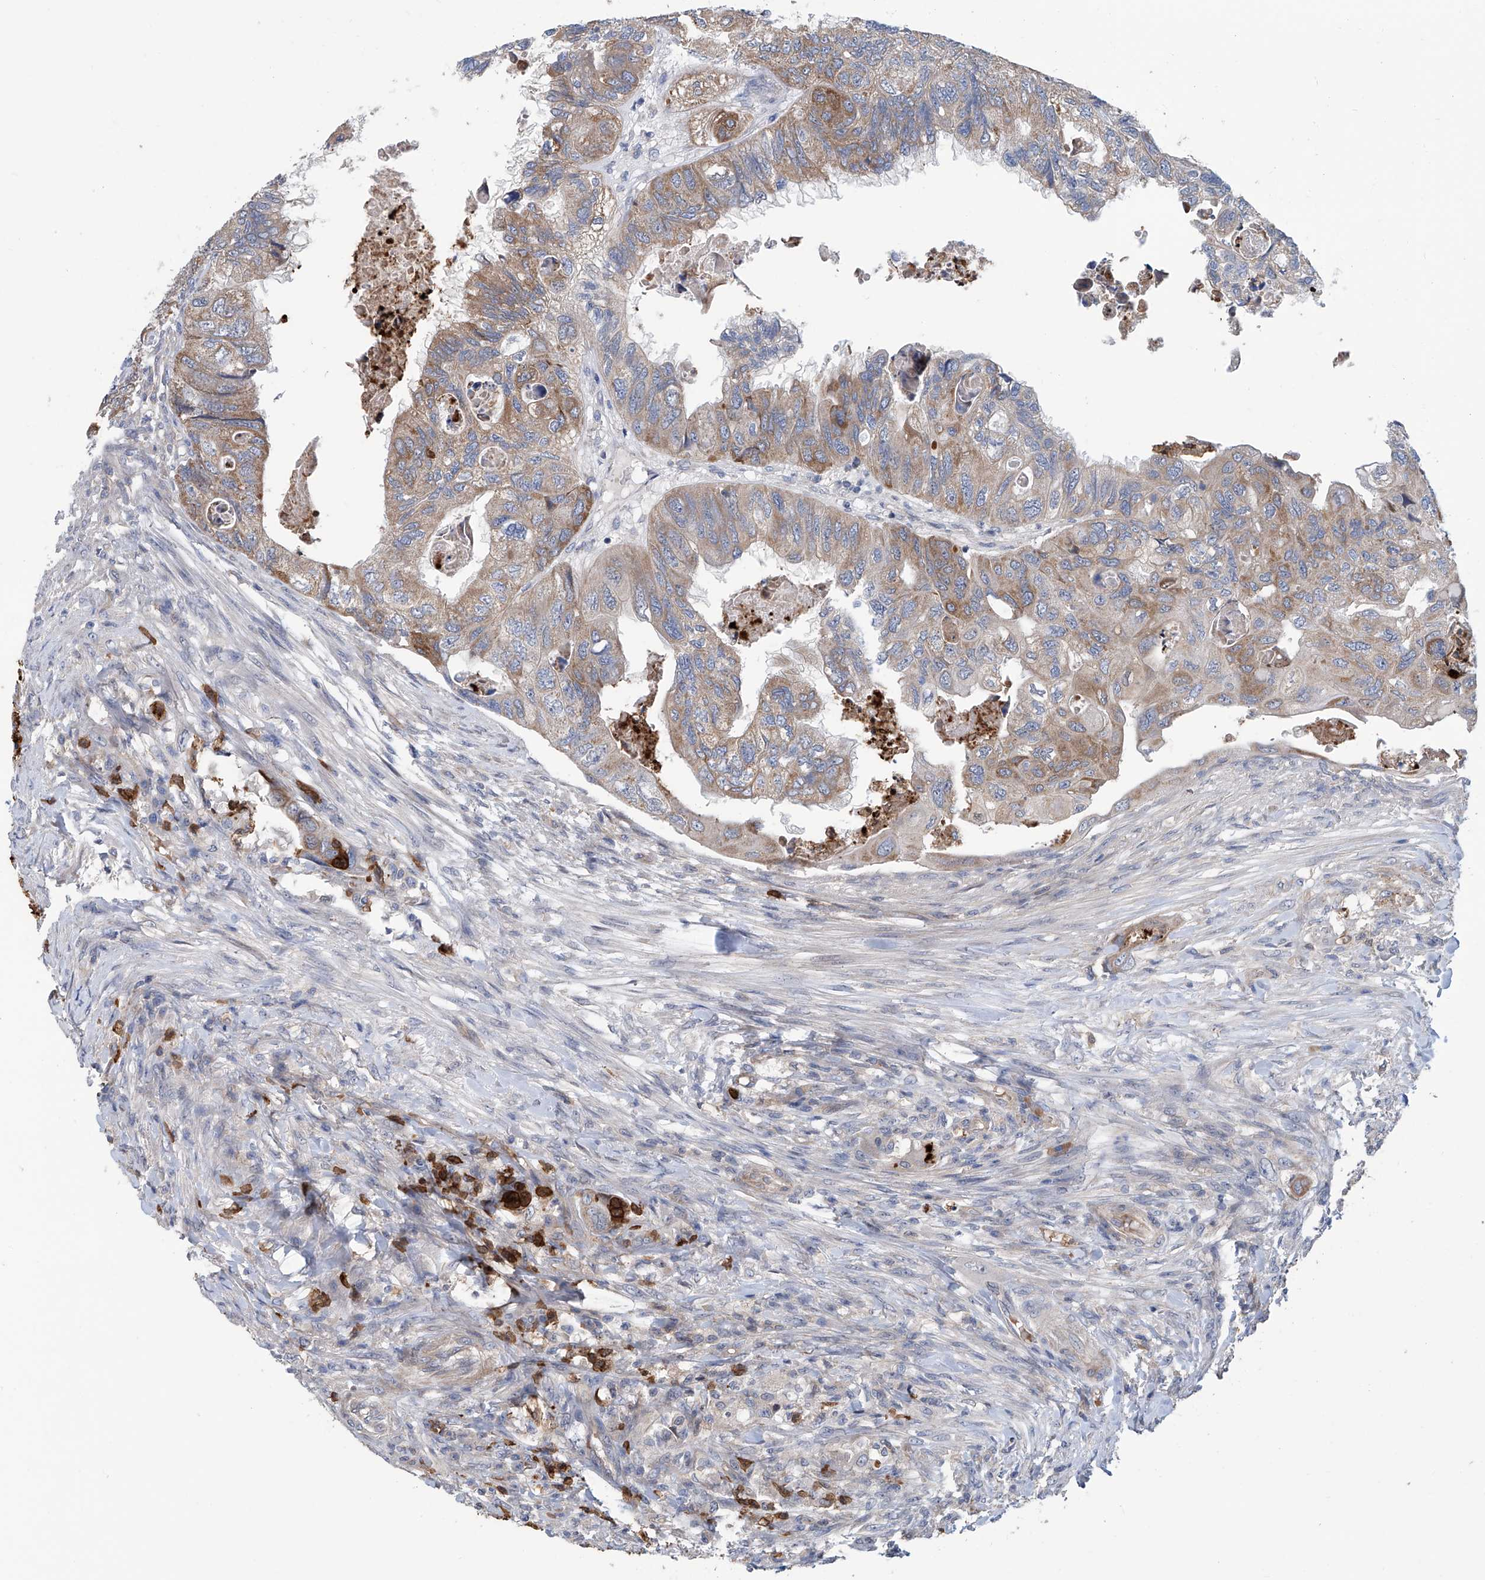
{"staining": {"intensity": "moderate", "quantity": "25%-75%", "location": "cytoplasmic/membranous"}, "tissue": "colorectal cancer", "cell_type": "Tumor cells", "image_type": "cancer", "snomed": [{"axis": "morphology", "description": "Adenocarcinoma, NOS"}, {"axis": "topography", "description": "Rectum"}], "caption": "Protein staining by immunohistochemistry exhibits moderate cytoplasmic/membranous expression in approximately 25%-75% of tumor cells in colorectal cancer.", "gene": "EIF2D", "patient": {"sex": "male", "age": 63}}